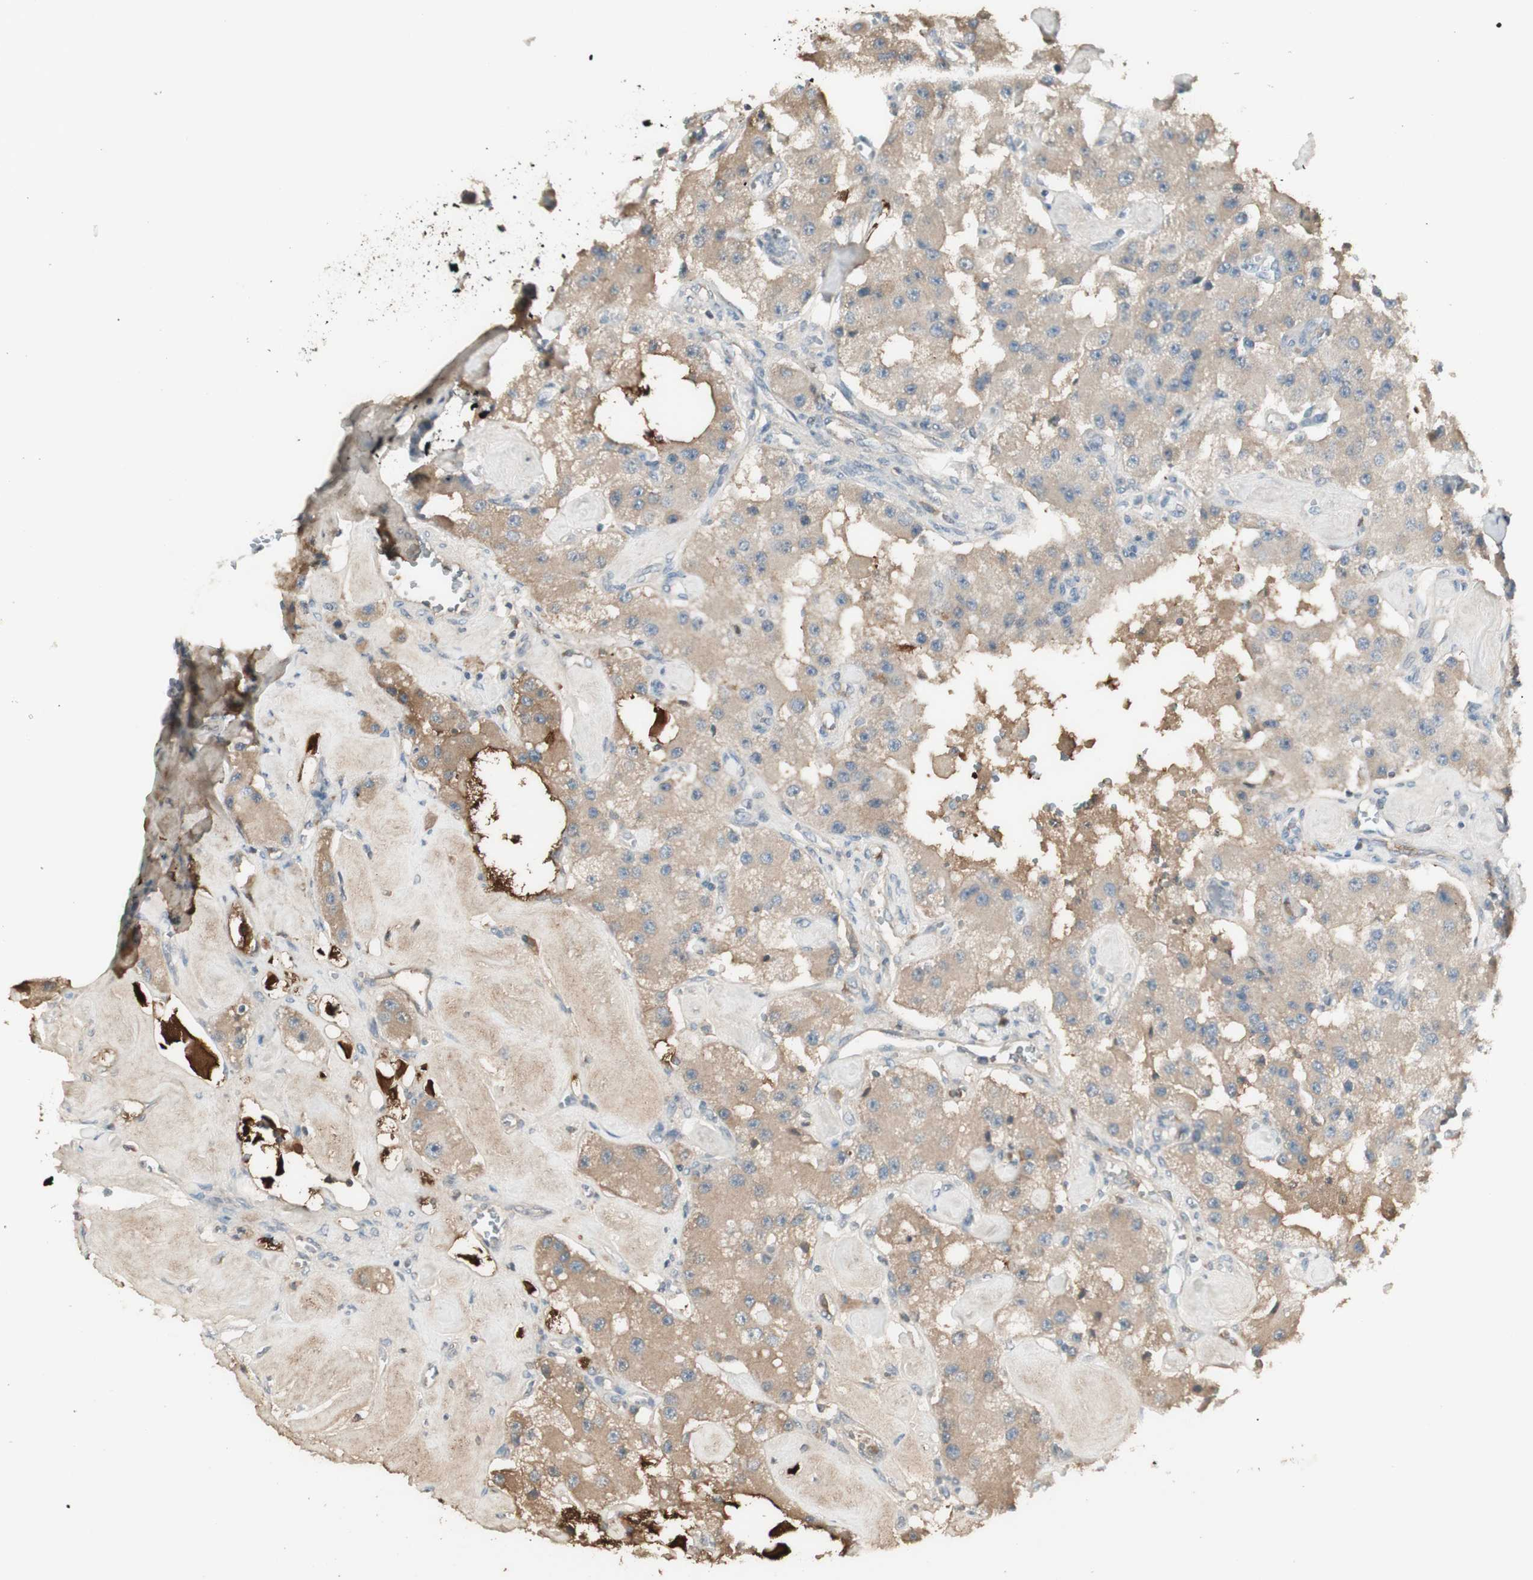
{"staining": {"intensity": "weak", "quantity": ">75%", "location": "cytoplasmic/membranous"}, "tissue": "carcinoid", "cell_type": "Tumor cells", "image_type": "cancer", "snomed": [{"axis": "morphology", "description": "Carcinoid, malignant, NOS"}, {"axis": "topography", "description": "Pancreas"}], "caption": "Tumor cells show weak cytoplasmic/membranous staining in approximately >75% of cells in carcinoid (malignant).", "gene": "IFNG", "patient": {"sex": "male", "age": 41}}